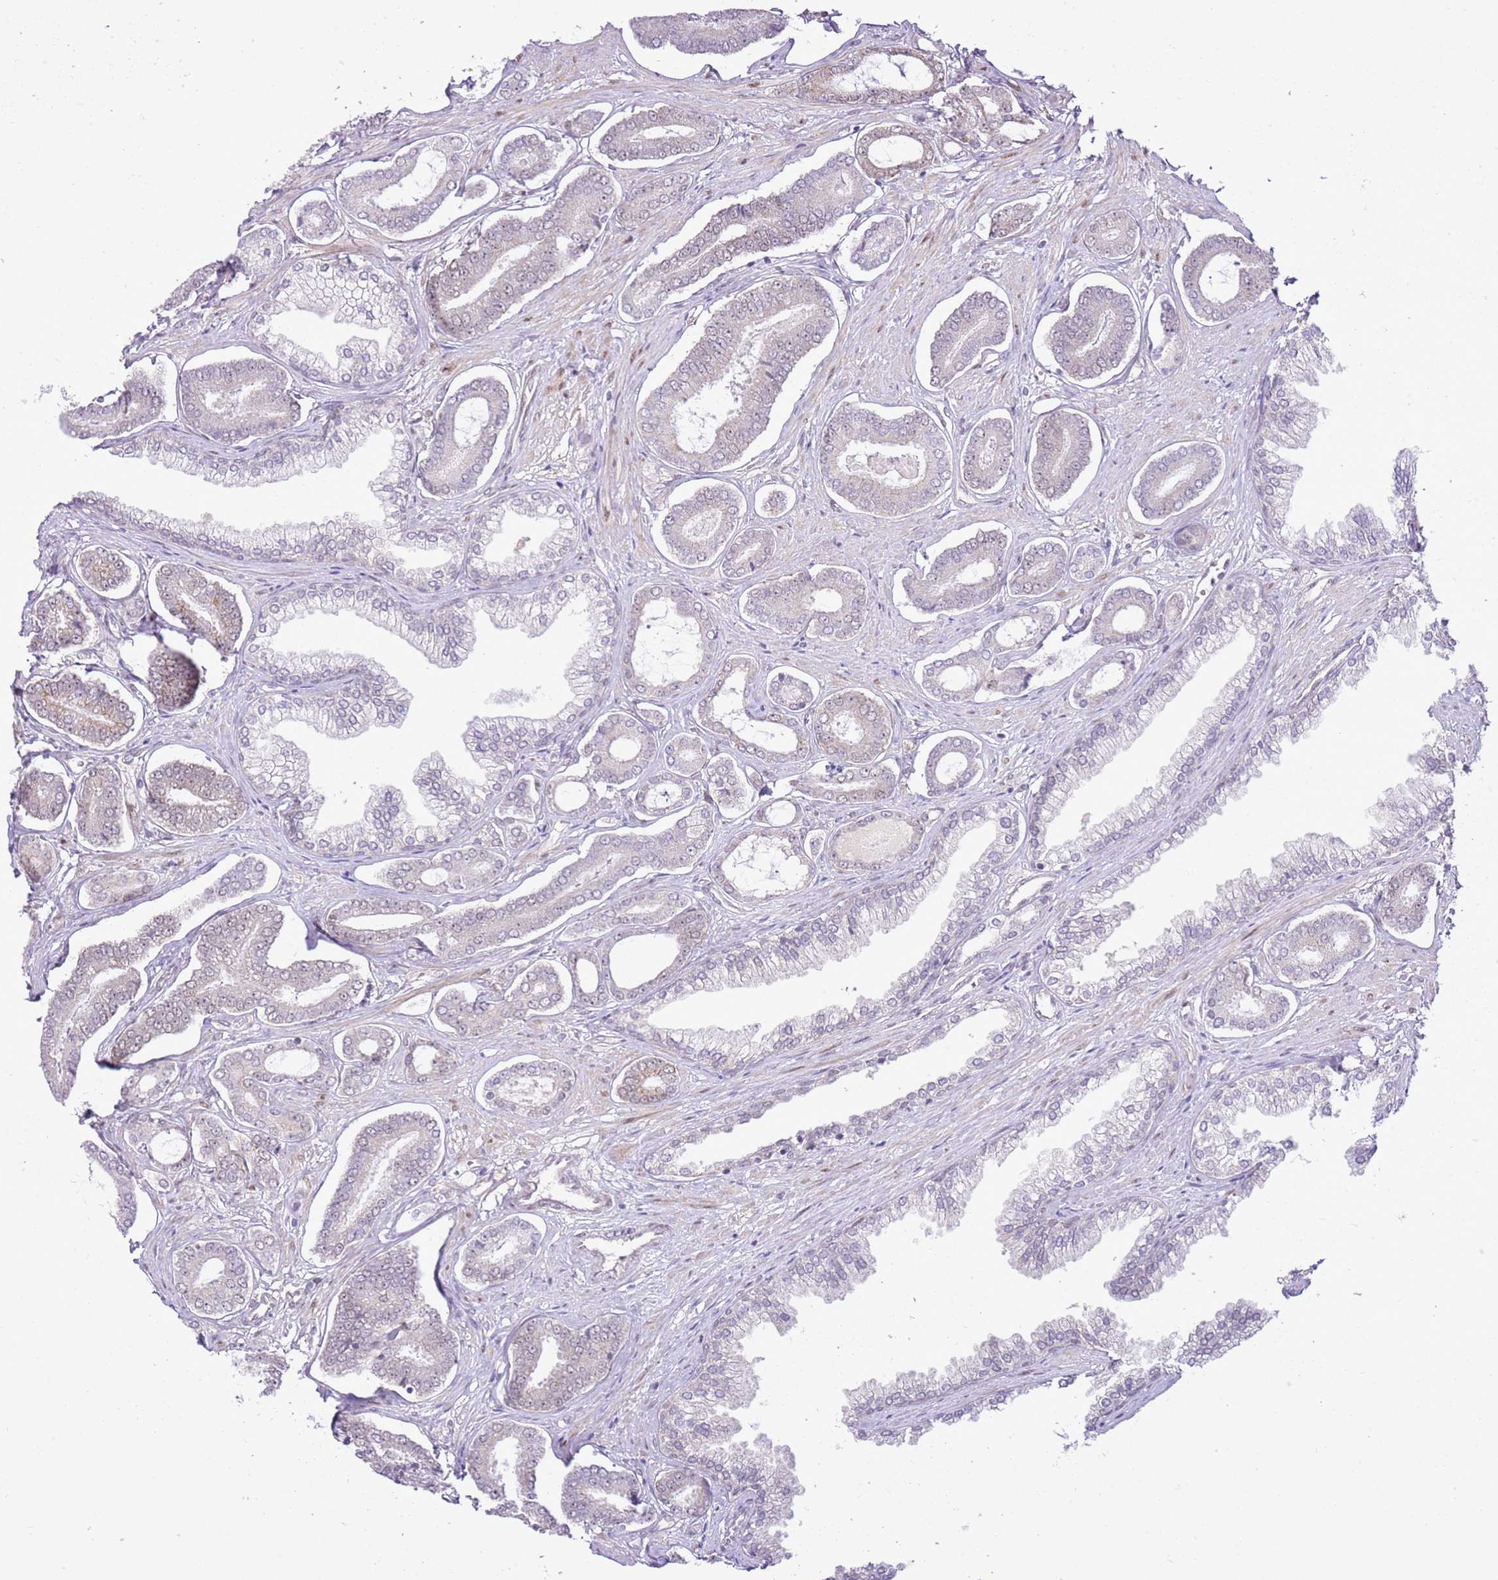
{"staining": {"intensity": "negative", "quantity": "none", "location": "none"}, "tissue": "prostate cancer", "cell_type": "Tumor cells", "image_type": "cancer", "snomed": [{"axis": "morphology", "description": "Adenocarcinoma, NOS"}, {"axis": "topography", "description": "Prostate and seminal vesicle, NOS"}], "caption": "Immunohistochemistry image of prostate adenocarcinoma stained for a protein (brown), which reveals no positivity in tumor cells. (Stains: DAB immunohistochemistry with hematoxylin counter stain, Microscopy: brightfield microscopy at high magnification).", "gene": "NACC2", "patient": {"sex": "male", "age": 76}}